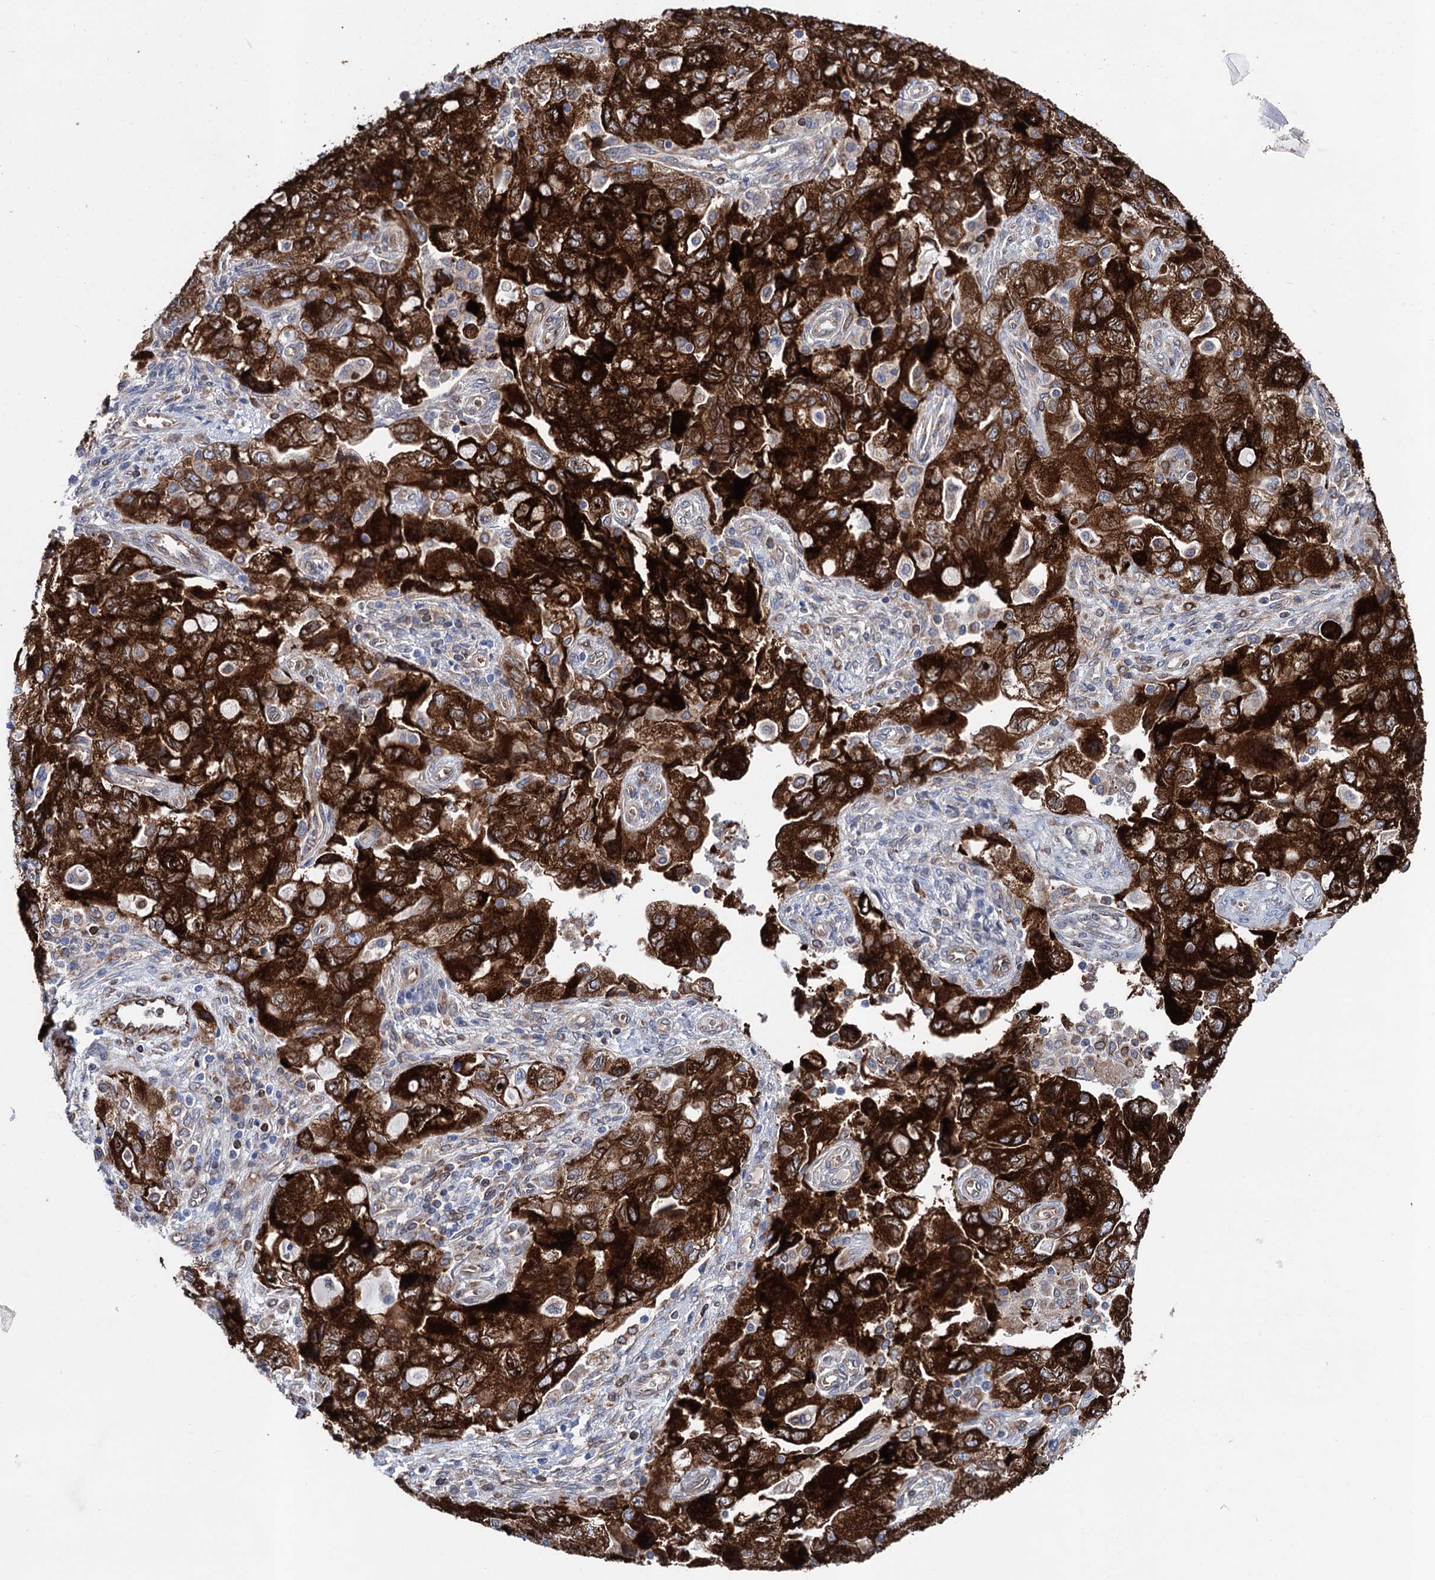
{"staining": {"intensity": "strong", "quantity": ">75%", "location": "cytoplasmic/membranous"}, "tissue": "ovarian cancer", "cell_type": "Tumor cells", "image_type": "cancer", "snomed": [{"axis": "morphology", "description": "Carcinoma, NOS"}, {"axis": "morphology", "description": "Cystadenocarcinoma, serous, NOS"}, {"axis": "topography", "description": "Ovary"}], "caption": "Immunohistochemistry photomicrograph of neoplastic tissue: ovarian carcinoma stained using immunohistochemistry shows high levels of strong protein expression localized specifically in the cytoplasmic/membranous of tumor cells, appearing as a cytoplasmic/membranous brown color.", "gene": "STING1", "patient": {"sex": "female", "age": 69}}